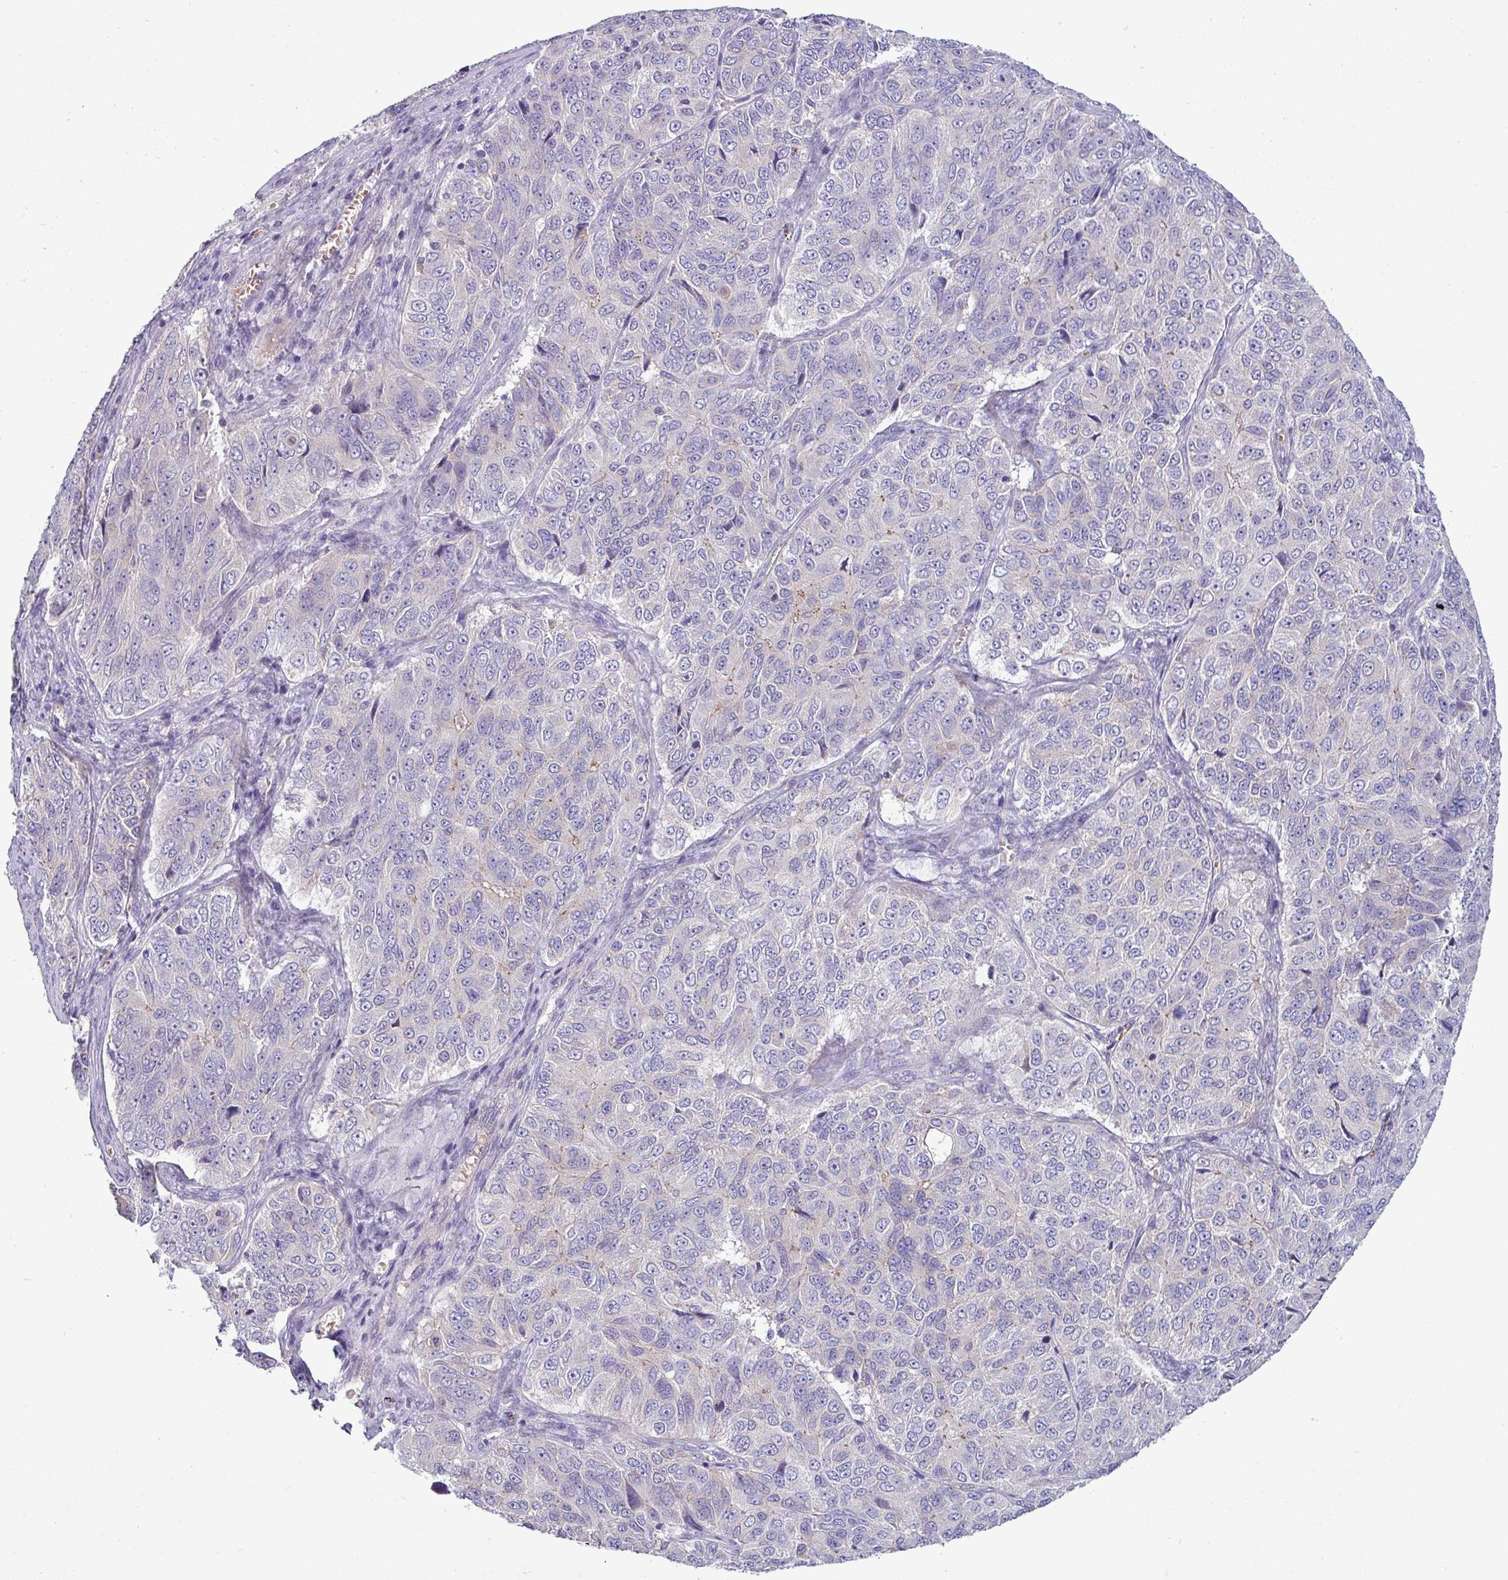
{"staining": {"intensity": "negative", "quantity": "none", "location": "none"}, "tissue": "ovarian cancer", "cell_type": "Tumor cells", "image_type": "cancer", "snomed": [{"axis": "morphology", "description": "Carcinoma, endometroid"}, {"axis": "topography", "description": "Ovary"}], "caption": "This is an IHC micrograph of endometroid carcinoma (ovarian). There is no positivity in tumor cells.", "gene": "ACAP3", "patient": {"sex": "female", "age": 51}}